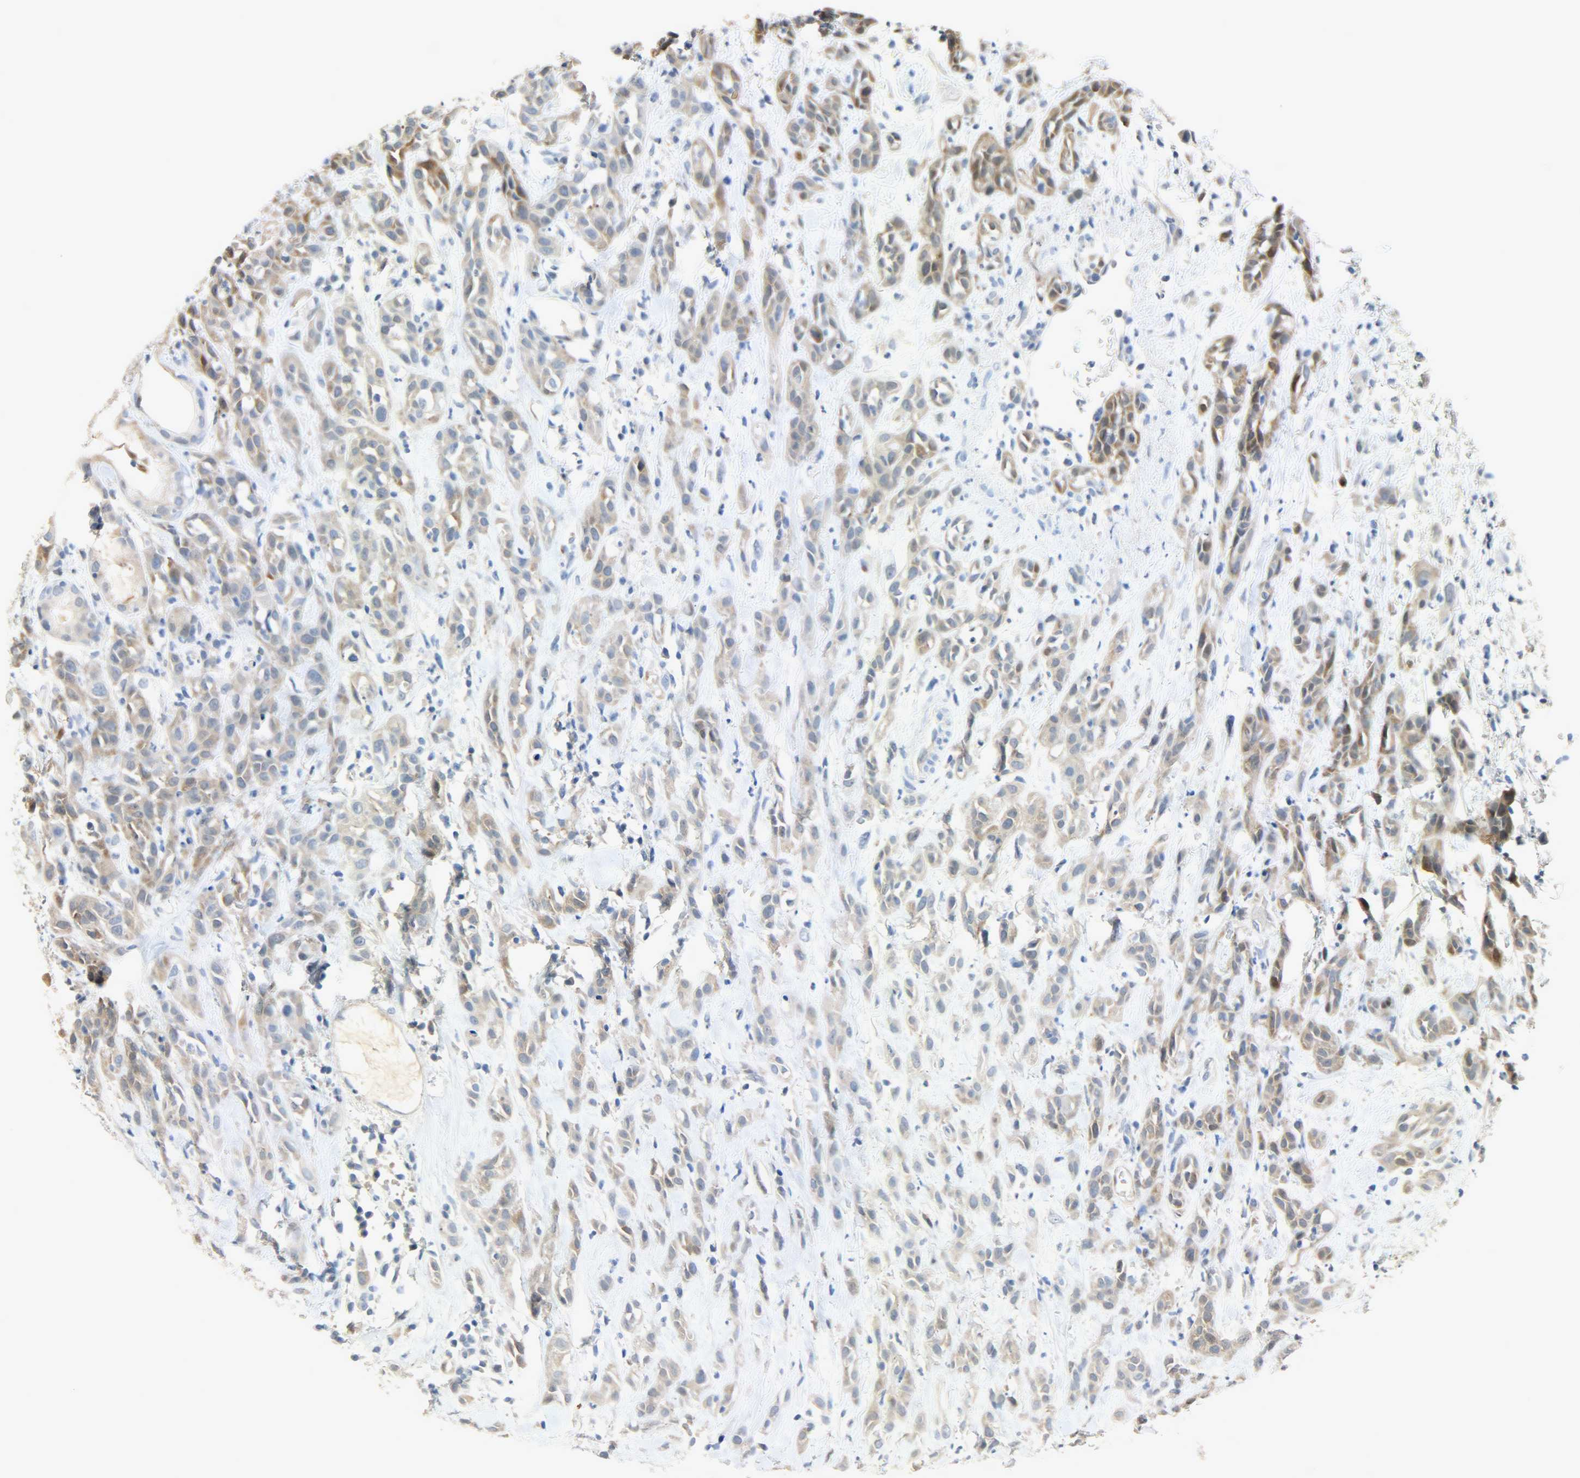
{"staining": {"intensity": "weak", "quantity": ">75%", "location": "cytoplasmic/membranous"}, "tissue": "head and neck cancer", "cell_type": "Tumor cells", "image_type": "cancer", "snomed": [{"axis": "morphology", "description": "Squamous cell carcinoma, NOS"}, {"axis": "topography", "description": "Head-Neck"}], "caption": "There is low levels of weak cytoplasmic/membranous positivity in tumor cells of squamous cell carcinoma (head and neck), as demonstrated by immunohistochemical staining (brown color).", "gene": "EIF4EBP1", "patient": {"sex": "male", "age": 62}}